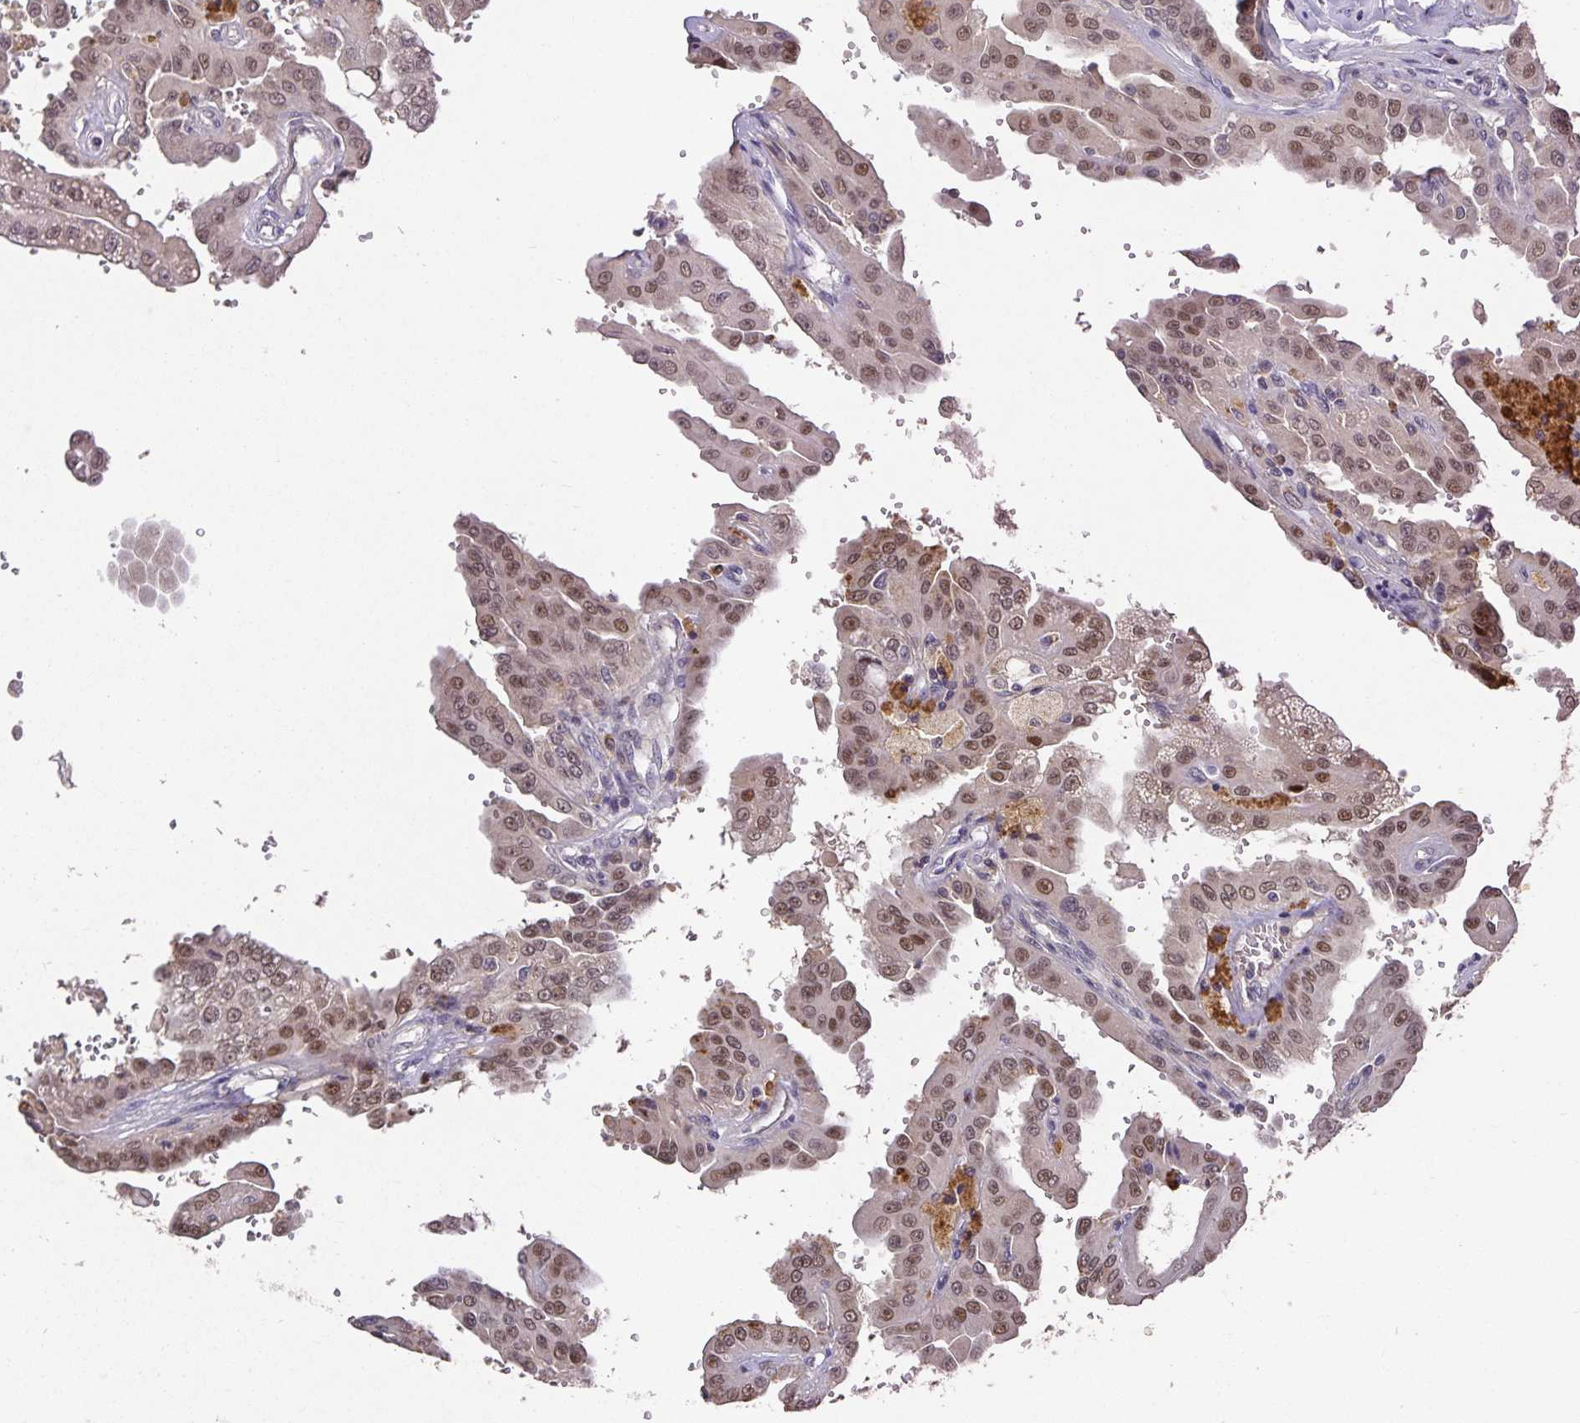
{"staining": {"intensity": "weak", "quantity": ">75%", "location": "nuclear"}, "tissue": "renal cancer", "cell_type": "Tumor cells", "image_type": "cancer", "snomed": [{"axis": "morphology", "description": "Adenocarcinoma, NOS"}, {"axis": "topography", "description": "Kidney"}], "caption": "Immunohistochemical staining of renal cancer demonstrates weak nuclear protein staining in about >75% of tumor cells.", "gene": "HEPN1", "patient": {"sex": "male", "age": 58}}